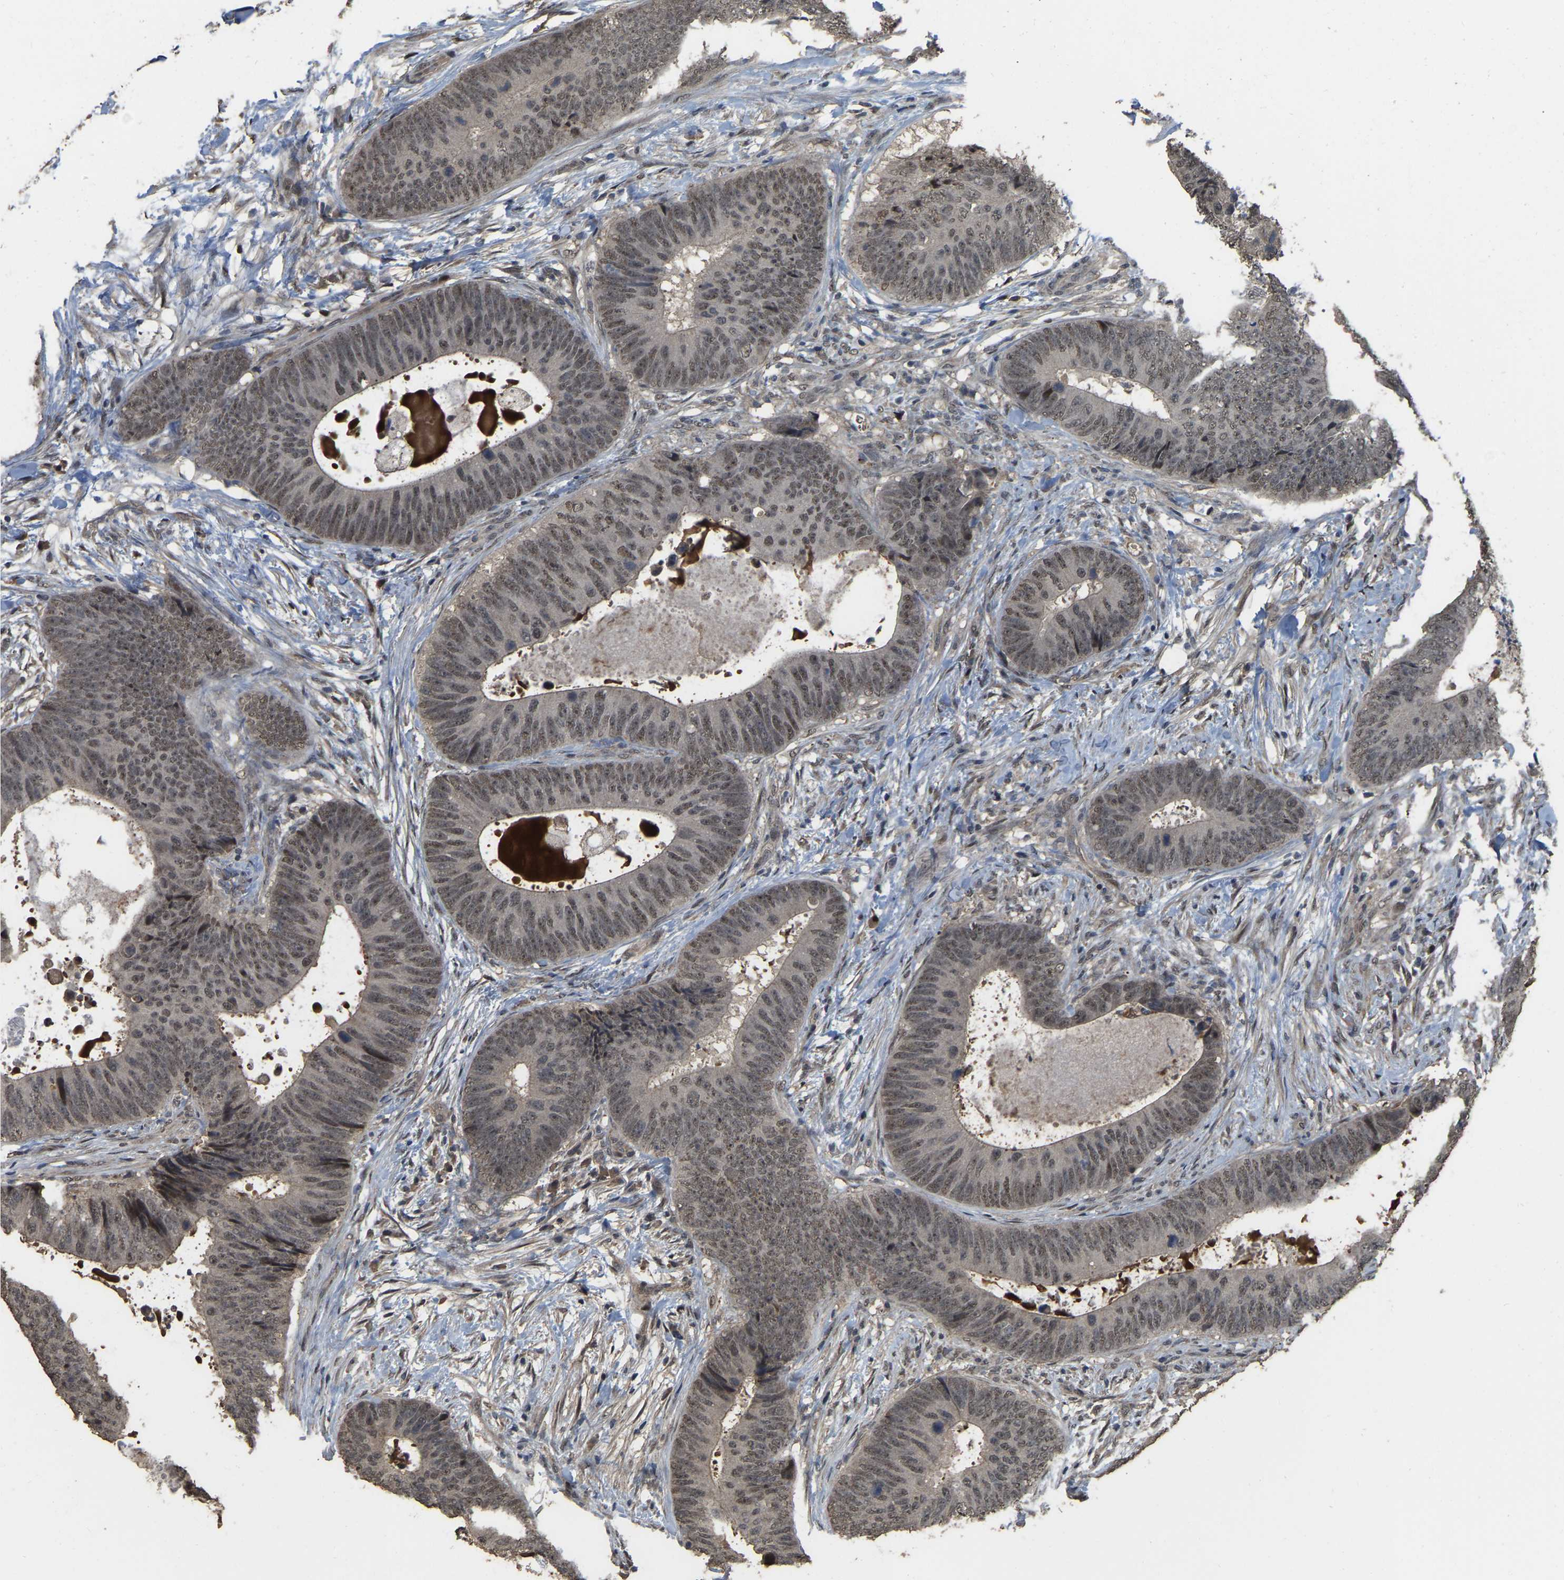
{"staining": {"intensity": "weak", "quantity": ">75%", "location": "nuclear"}, "tissue": "colorectal cancer", "cell_type": "Tumor cells", "image_type": "cancer", "snomed": [{"axis": "morphology", "description": "Adenocarcinoma, NOS"}, {"axis": "topography", "description": "Colon"}], "caption": "Immunohistochemical staining of human colorectal cancer exhibits low levels of weak nuclear protein expression in about >75% of tumor cells.", "gene": "ARHGAP23", "patient": {"sex": "male", "age": 56}}